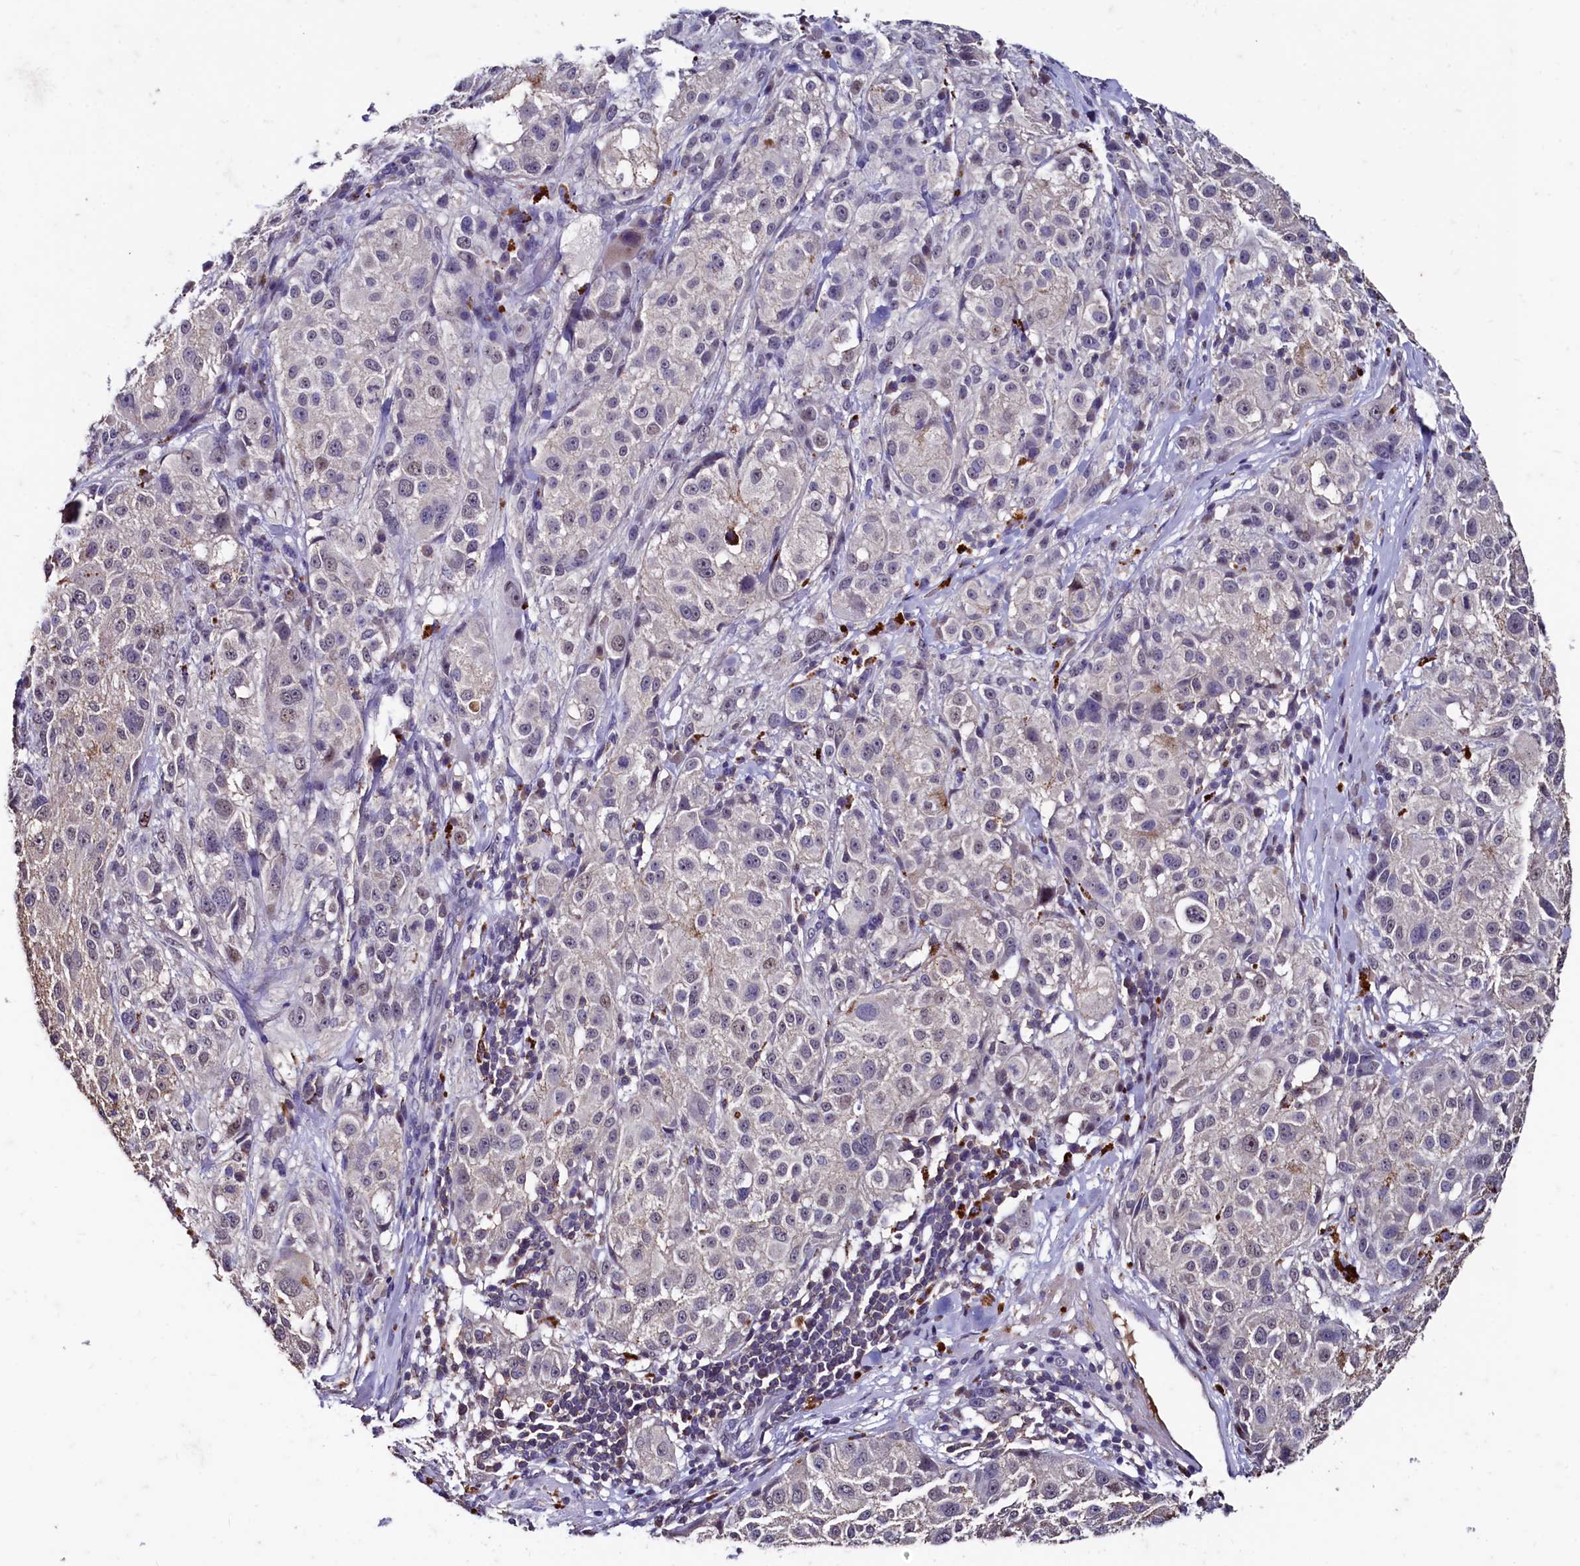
{"staining": {"intensity": "negative", "quantity": "none", "location": "none"}, "tissue": "melanoma", "cell_type": "Tumor cells", "image_type": "cancer", "snomed": [{"axis": "morphology", "description": "Necrosis, NOS"}, {"axis": "morphology", "description": "Malignant melanoma, NOS"}, {"axis": "topography", "description": "Skin"}], "caption": "An immunohistochemistry (IHC) photomicrograph of melanoma is shown. There is no staining in tumor cells of melanoma. (DAB immunohistochemistry (IHC), high magnification).", "gene": "CSTPP1", "patient": {"sex": "female", "age": 87}}